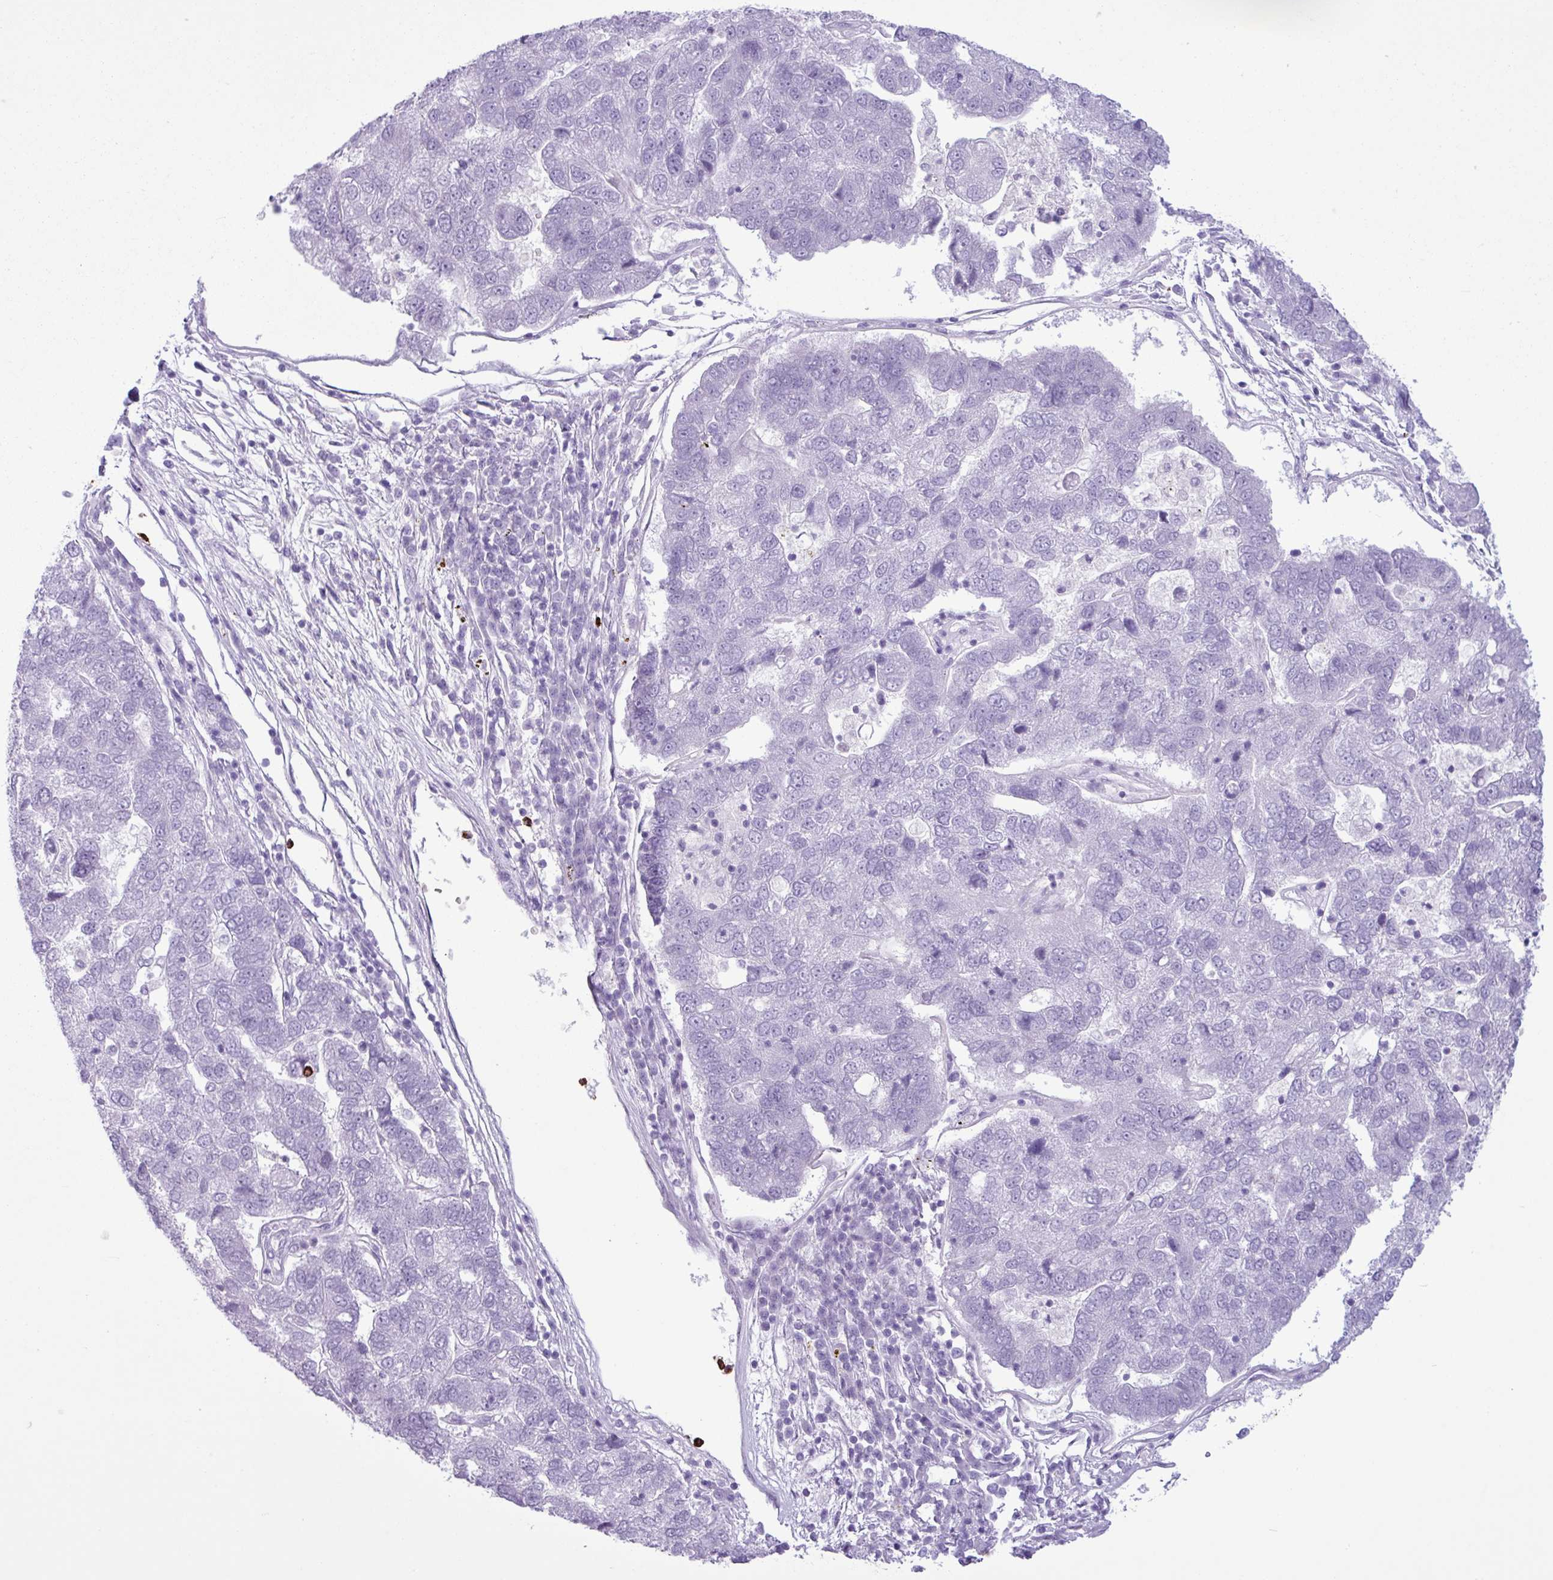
{"staining": {"intensity": "negative", "quantity": "none", "location": "none"}, "tissue": "pancreatic cancer", "cell_type": "Tumor cells", "image_type": "cancer", "snomed": [{"axis": "morphology", "description": "Adenocarcinoma, NOS"}, {"axis": "topography", "description": "Pancreas"}], "caption": "Immunohistochemistry (IHC) micrograph of human pancreatic cancer stained for a protein (brown), which demonstrates no positivity in tumor cells. (DAB immunohistochemistry (IHC) visualized using brightfield microscopy, high magnification).", "gene": "TMEM178A", "patient": {"sex": "female", "age": 61}}